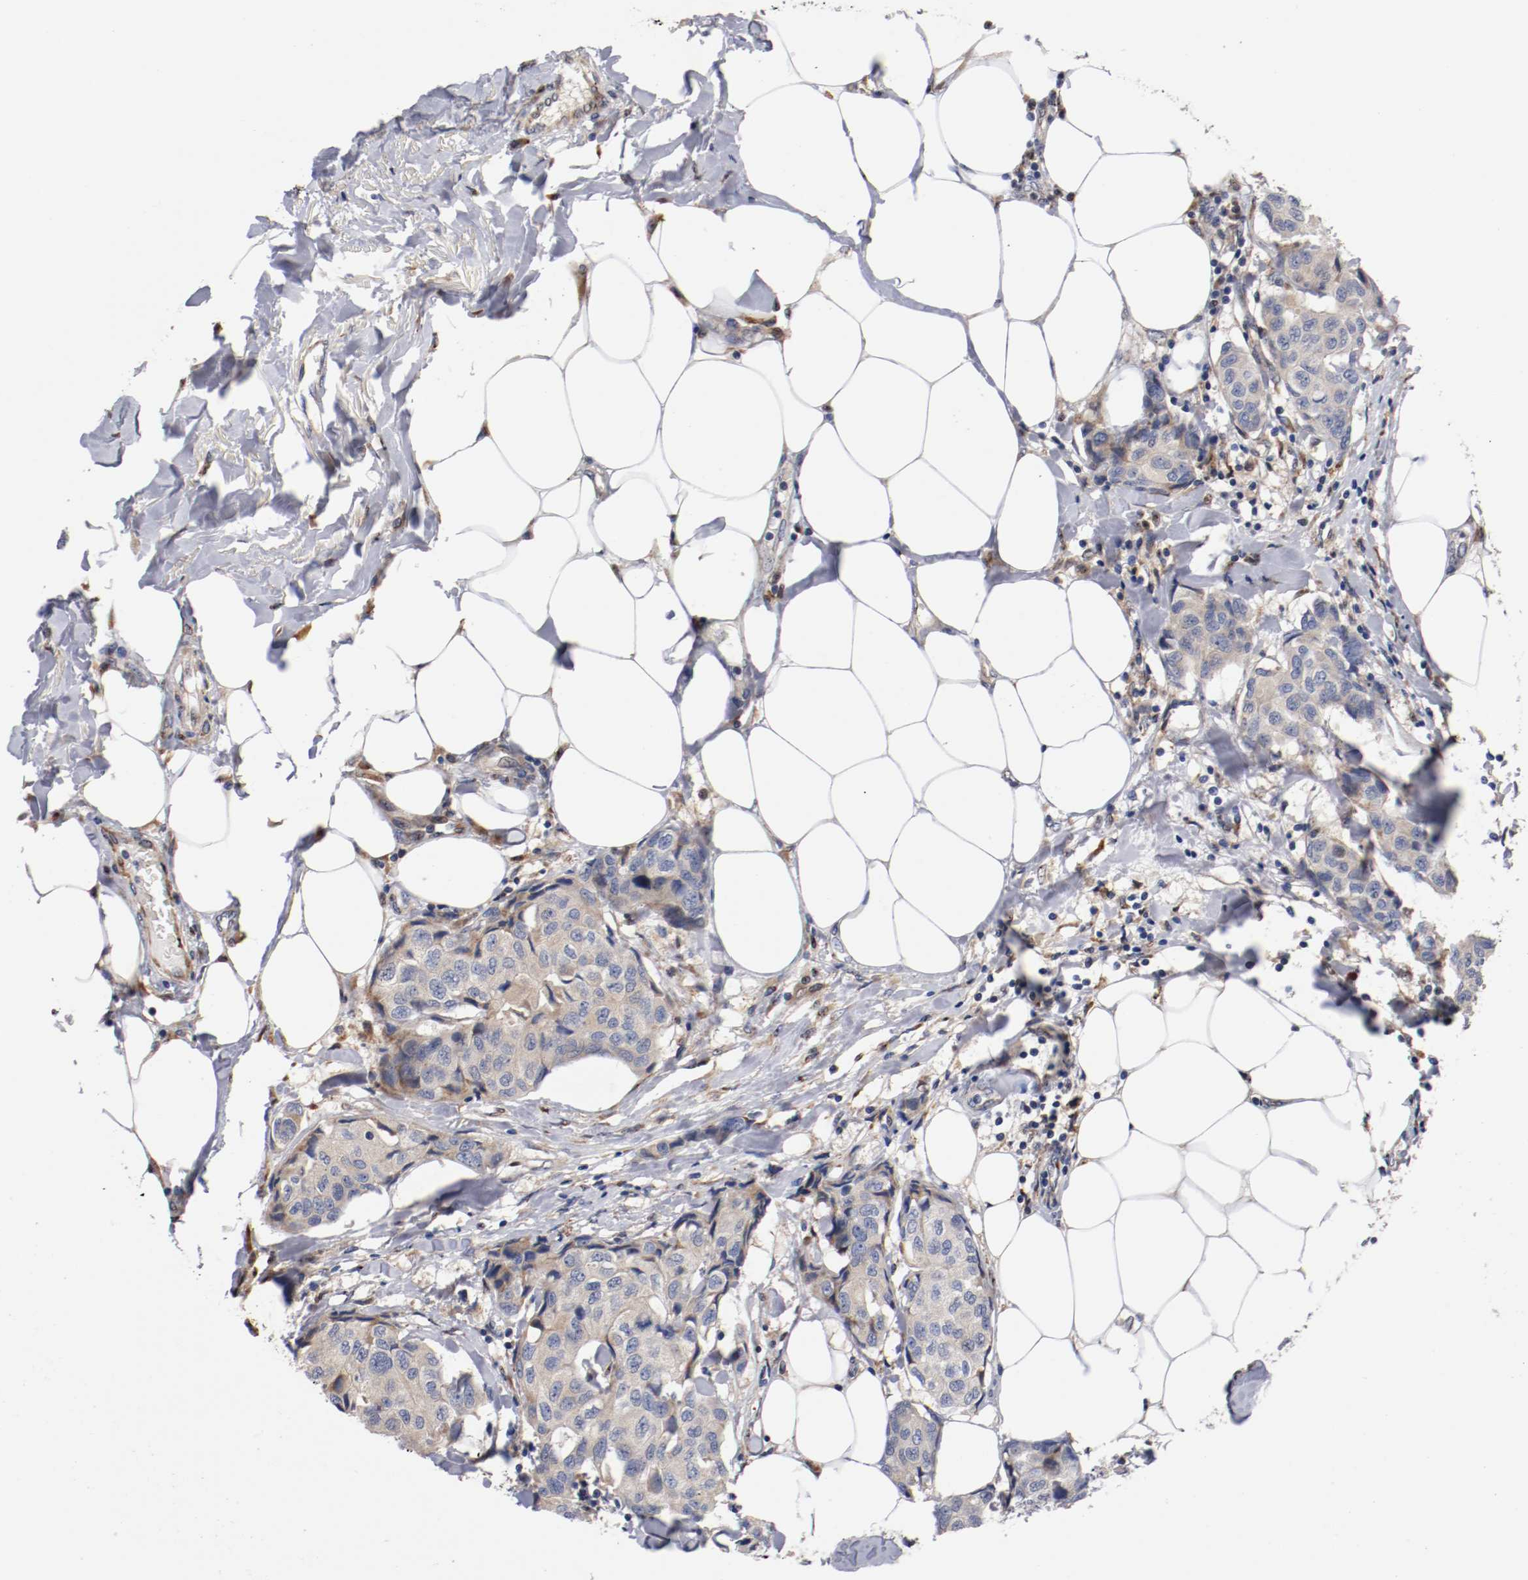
{"staining": {"intensity": "weak", "quantity": ">75%", "location": "cytoplasmic/membranous"}, "tissue": "breast cancer", "cell_type": "Tumor cells", "image_type": "cancer", "snomed": [{"axis": "morphology", "description": "Duct carcinoma"}, {"axis": "topography", "description": "Breast"}], "caption": "Brown immunohistochemical staining in human breast cancer (intraductal carcinoma) displays weak cytoplasmic/membranous expression in about >75% of tumor cells.", "gene": "TNFSF13", "patient": {"sex": "female", "age": 80}}